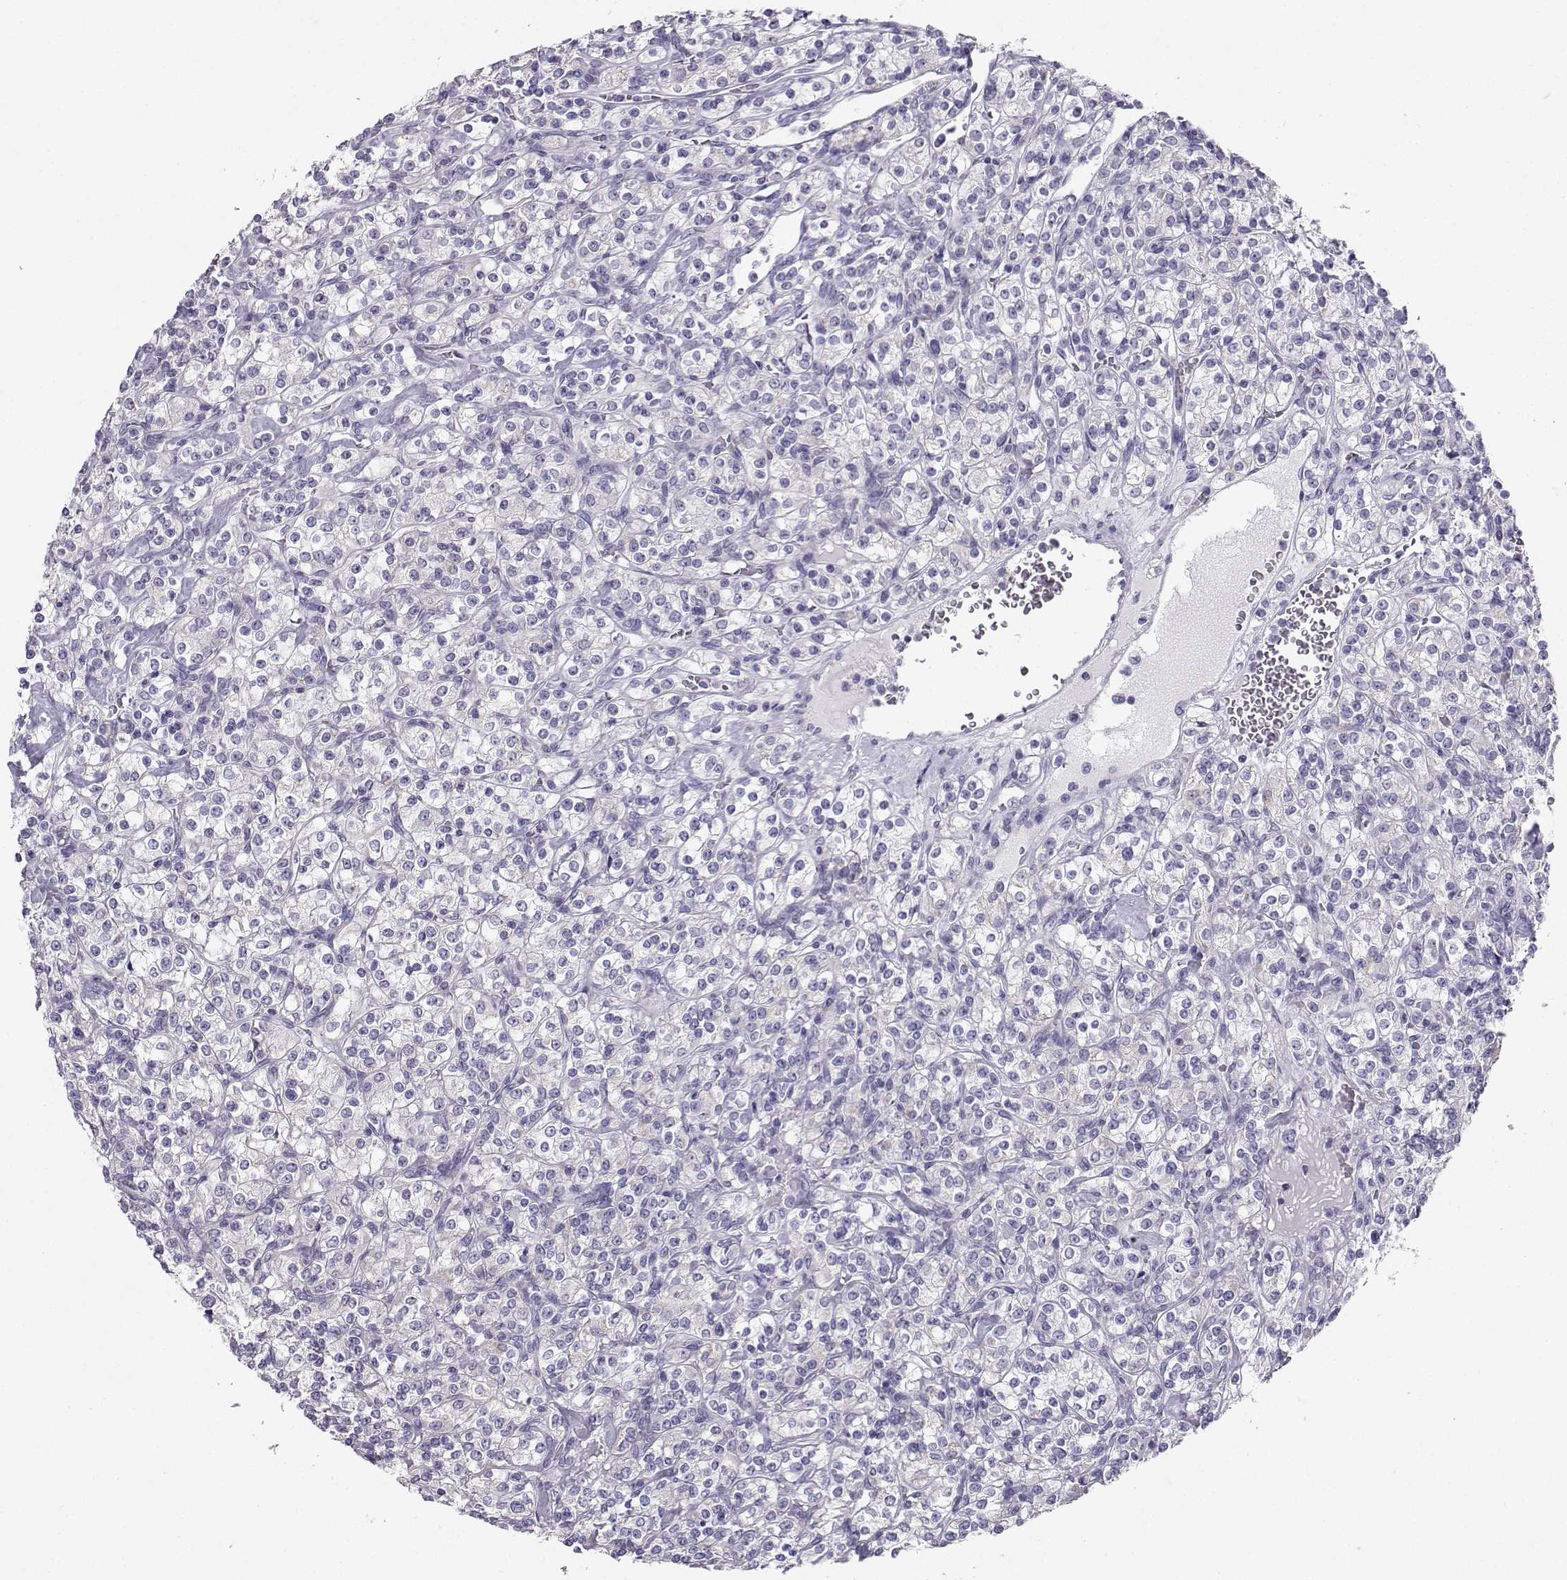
{"staining": {"intensity": "negative", "quantity": "none", "location": "none"}, "tissue": "renal cancer", "cell_type": "Tumor cells", "image_type": "cancer", "snomed": [{"axis": "morphology", "description": "Adenocarcinoma, NOS"}, {"axis": "topography", "description": "Kidney"}], "caption": "Immunohistochemical staining of human renal cancer demonstrates no significant staining in tumor cells.", "gene": "AVP", "patient": {"sex": "male", "age": 77}}